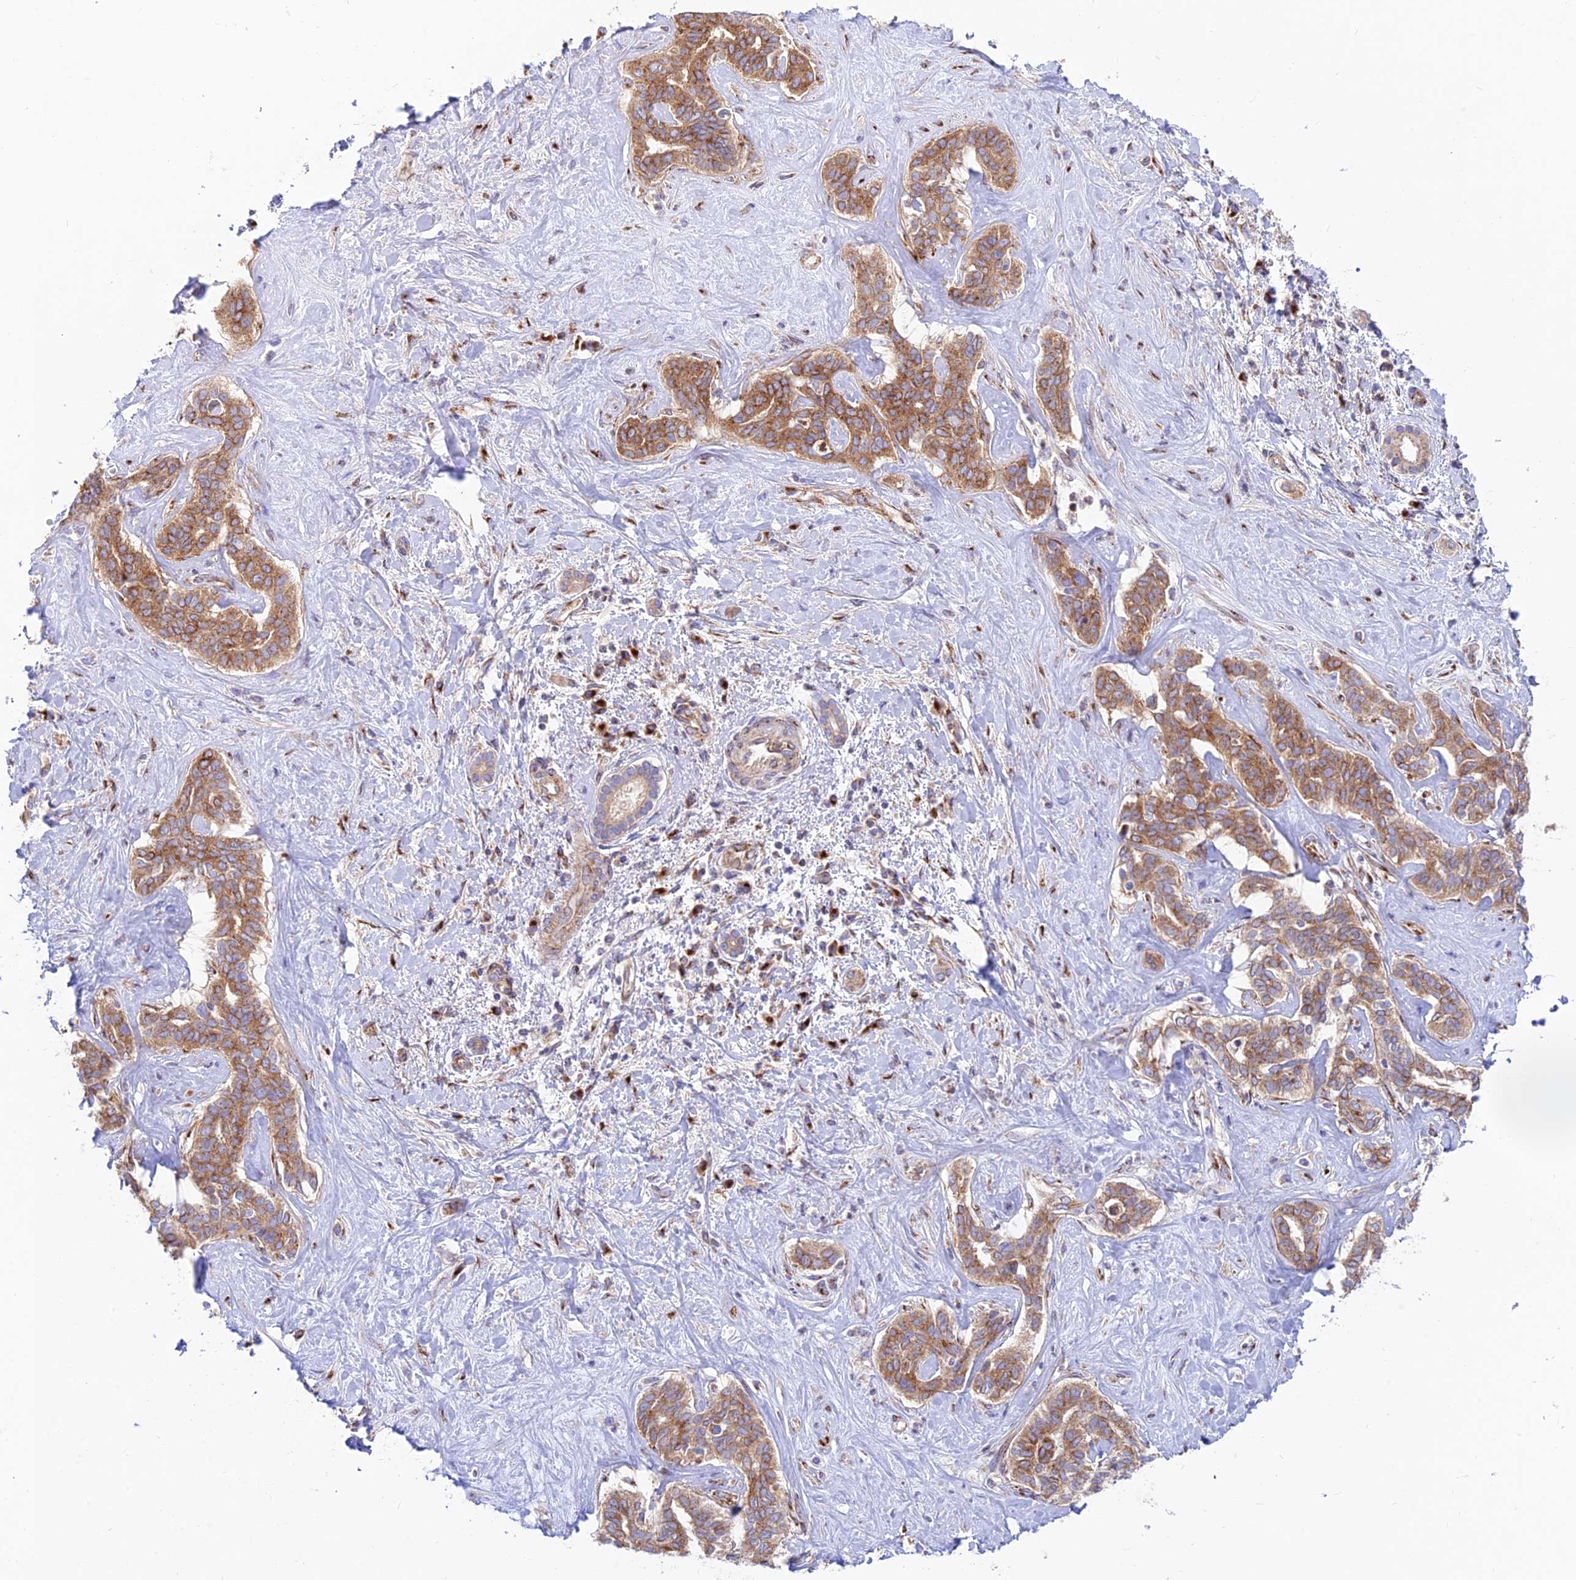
{"staining": {"intensity": "moderate", "quantity": ">75%", "location": "cytoplasmic/membranous"}, "tissue": "liver cancer", "cell_type": "Tumor cells", "image_type": "cancer", "snomed": [{"axis": "morphology", "description": "Cholangiocarcinoma"}, {"axis": "topography", "description": "Liver"}], "caption": "A brown stain shows moderate cytoplasmic/membranous expression of a protein in liver cholangiocarcinoma tumor cells. The protein of interest is shown in brown color, while the nuclei are stained blue.", "gene": "GOLGA3", "patient": {"sex": "female", "age": 77}}